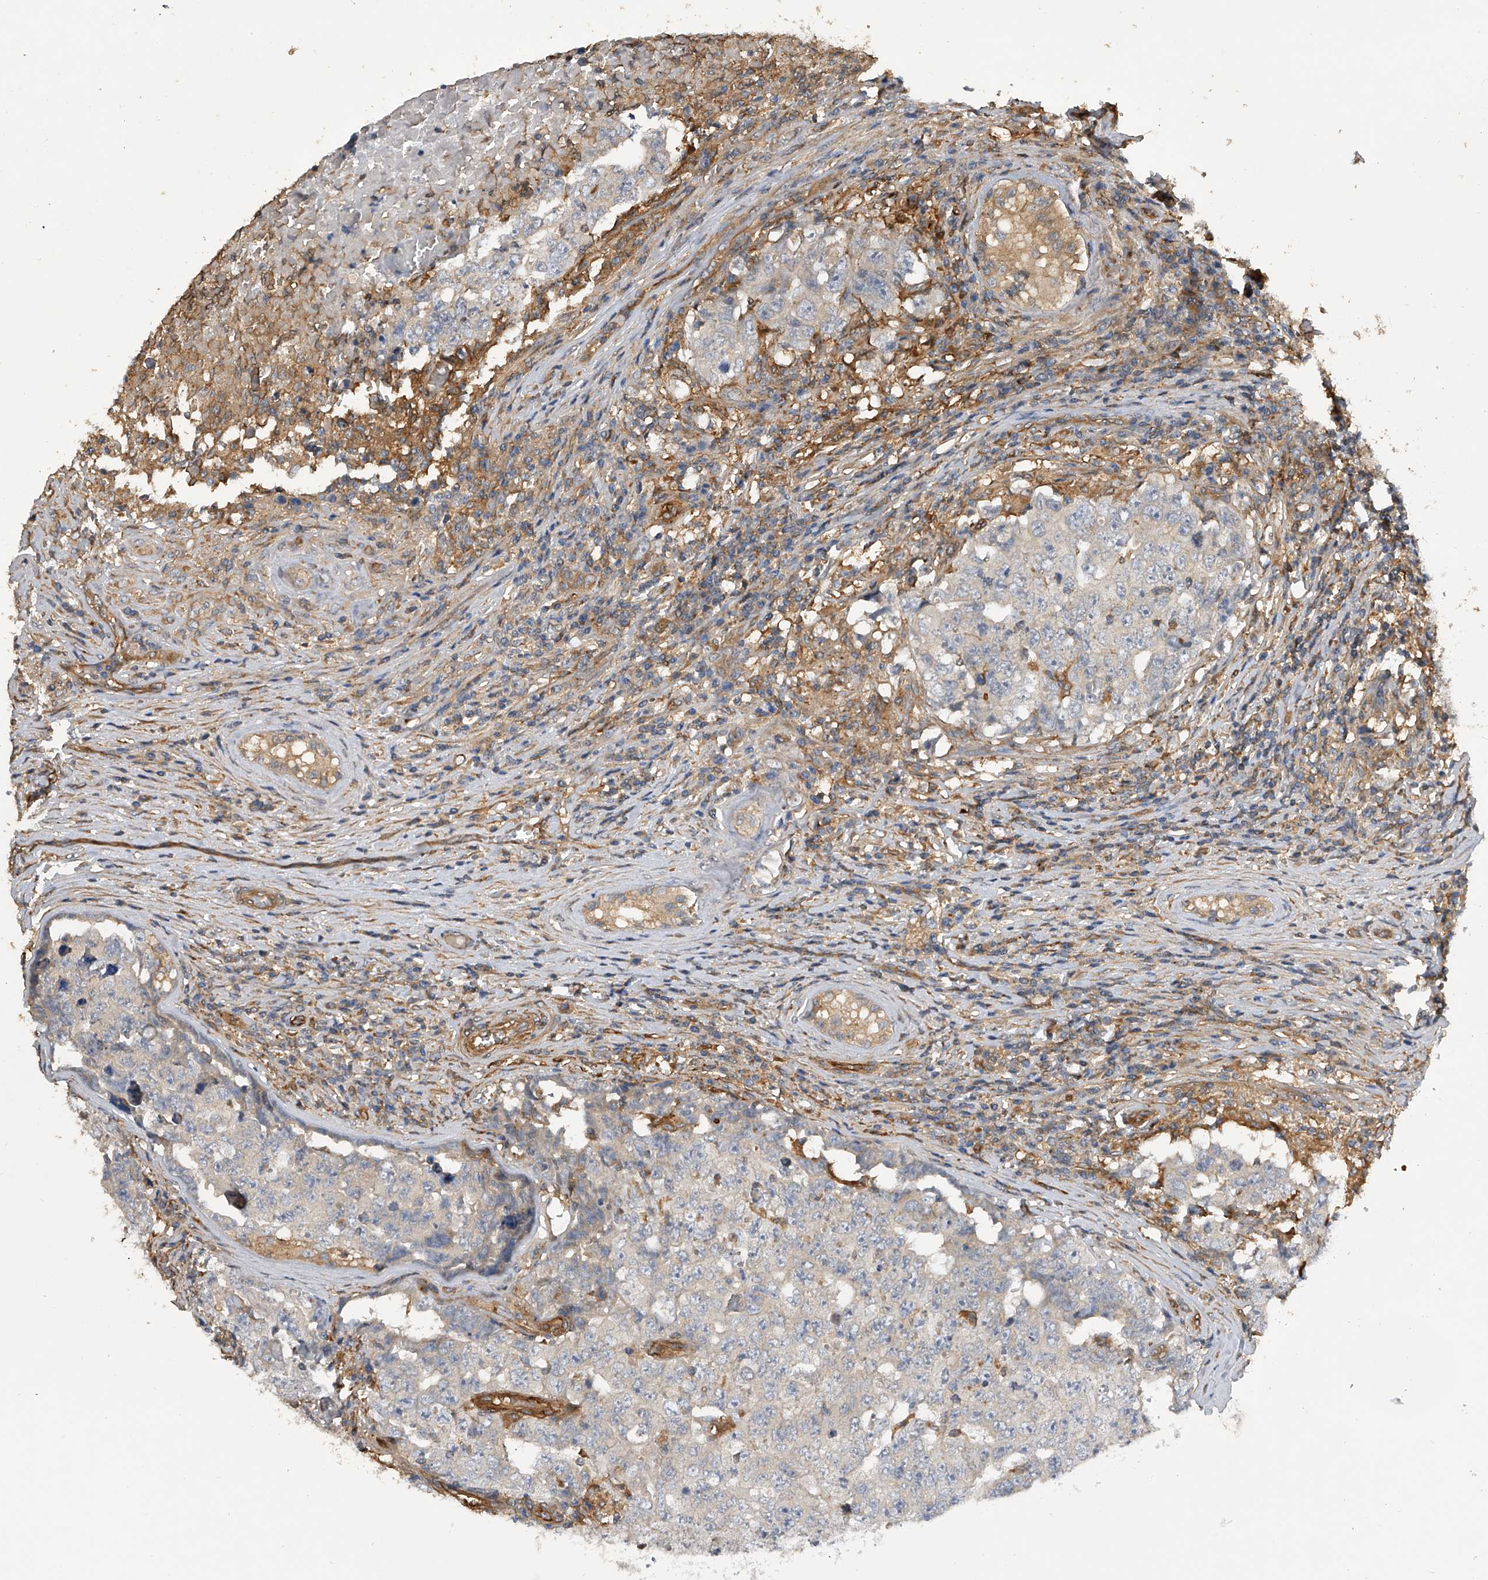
{"staining": {"intensity": "weak", "quantity": "<25%", "location": "cytoplasmic/membranous"}, "tissue": "testis cancer", "cell_type": "Tumor cells", "image_type": "cancer", "snomed": [{"axis": "morphology", "description": "Carcinoma, Embryonal, NOS"}, {"axis": "topography", "description": "Testis"}], "caption": "IHC of human testis embryonal carcinoma shows no staining in tumor cells. (DAB (3,3'-diaminobenzidine) IHC with hematoxylin counter stain).", "gene": "PTPRA", "patient": {"sex": "male", "age": 26}}